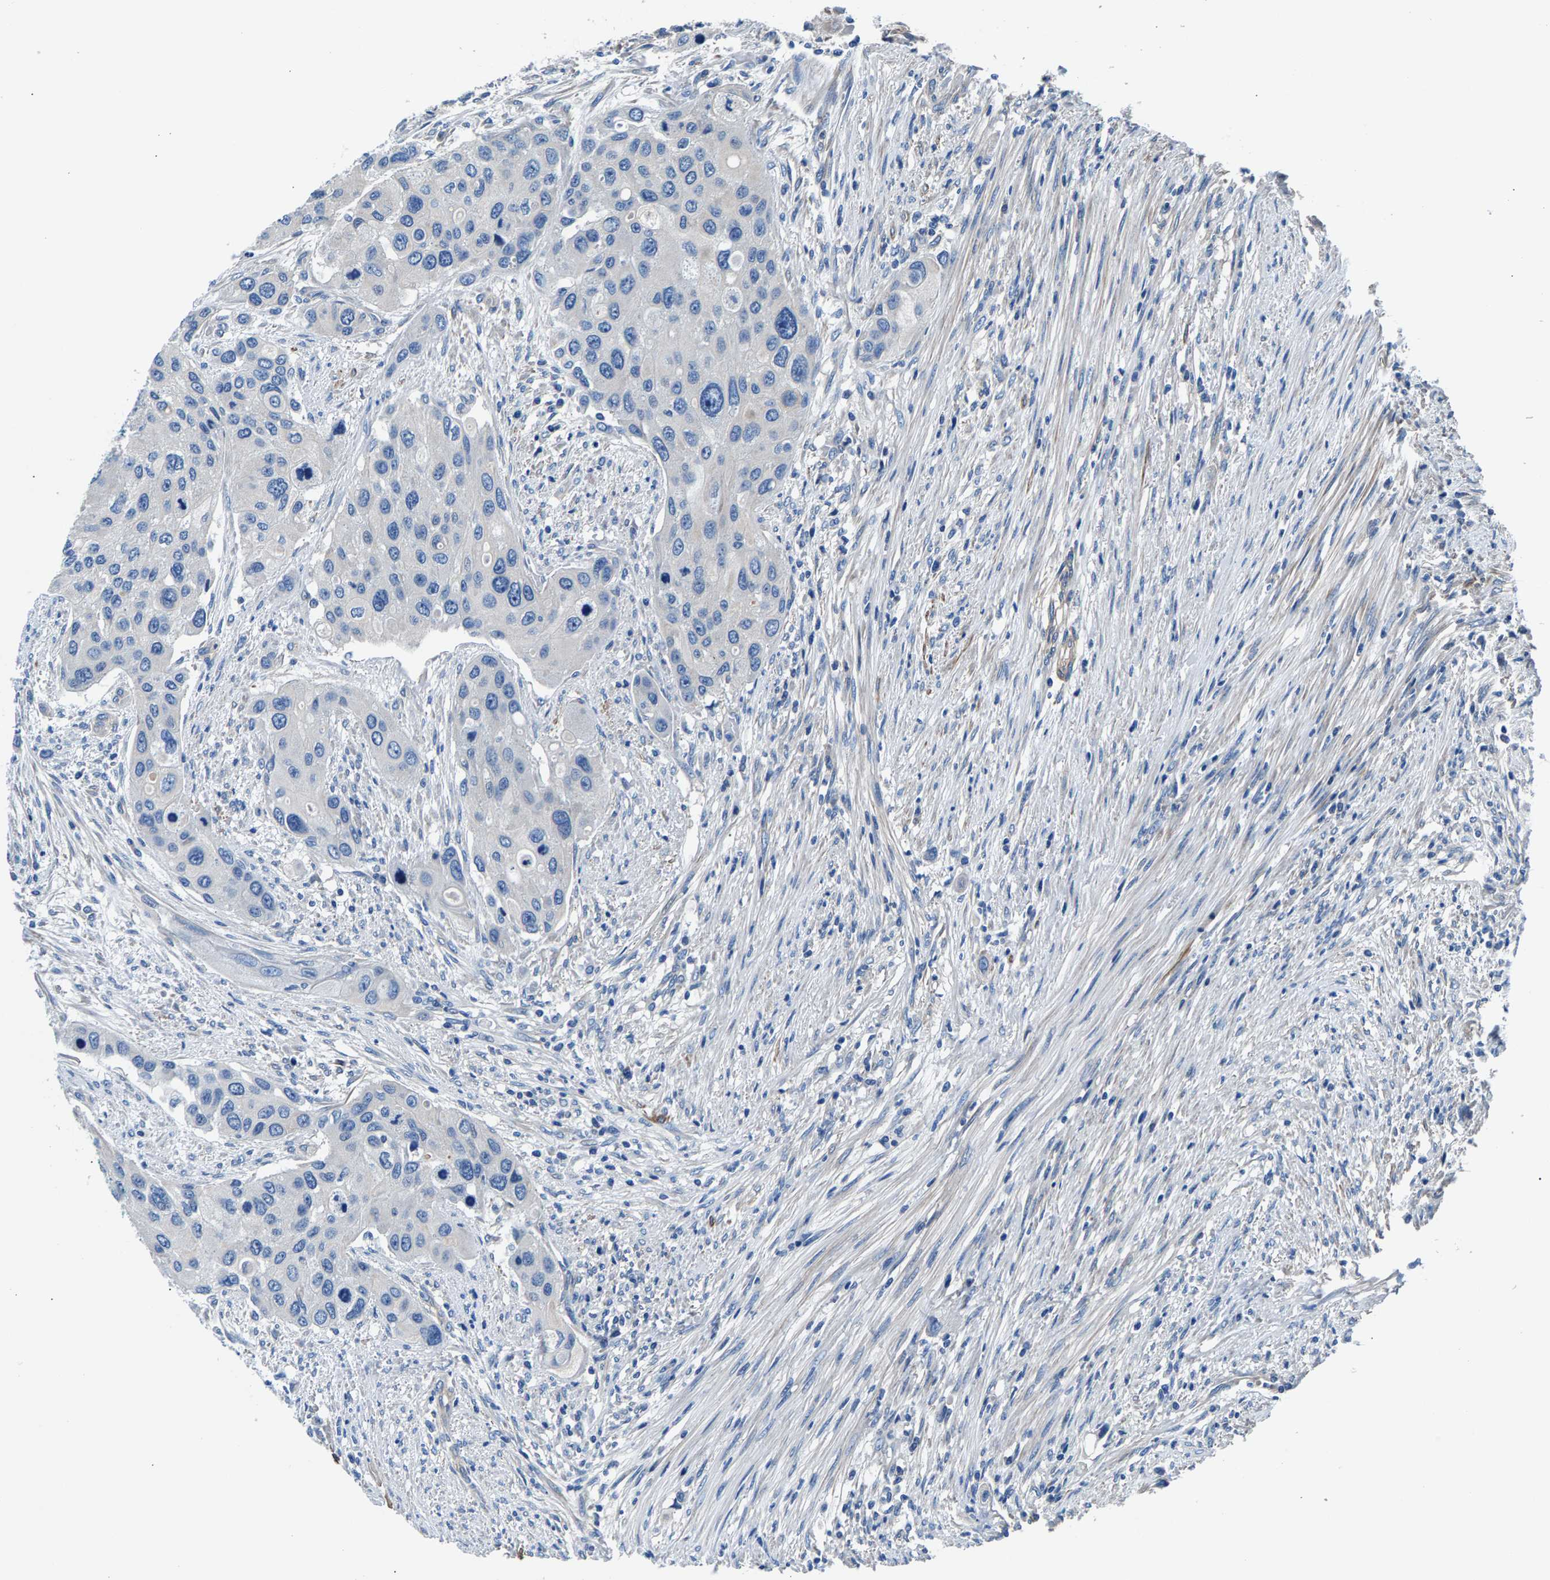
{"staining": {"intensity": "negative", "quantity": "none", "location": "none"}, "tissue": "urothelial cancer", "cell_type": "Tumor cells", "image_type": "cancer", "snomed": [{"axis": "morphology", "description": "Urothelial carcinoma, High grade"}, {"axis": "topography", "description": "Urinary bladder"}], "caption": "Immunohistochemistry micrograph of neoplastic tissue: urothelial cancer stained with DAB (3,3'-diaminobenzidine) exhibits no significant protein positivity in tumor cells. (Stains: DAB (3,3'-diaminobenzidine) immunohistochemistry with hematoxylin counter stain, Microscopy: brightfield microscopy at high magnification).", "gene": "CDRT4", "patient": {"sex": "female", "age": 56}}